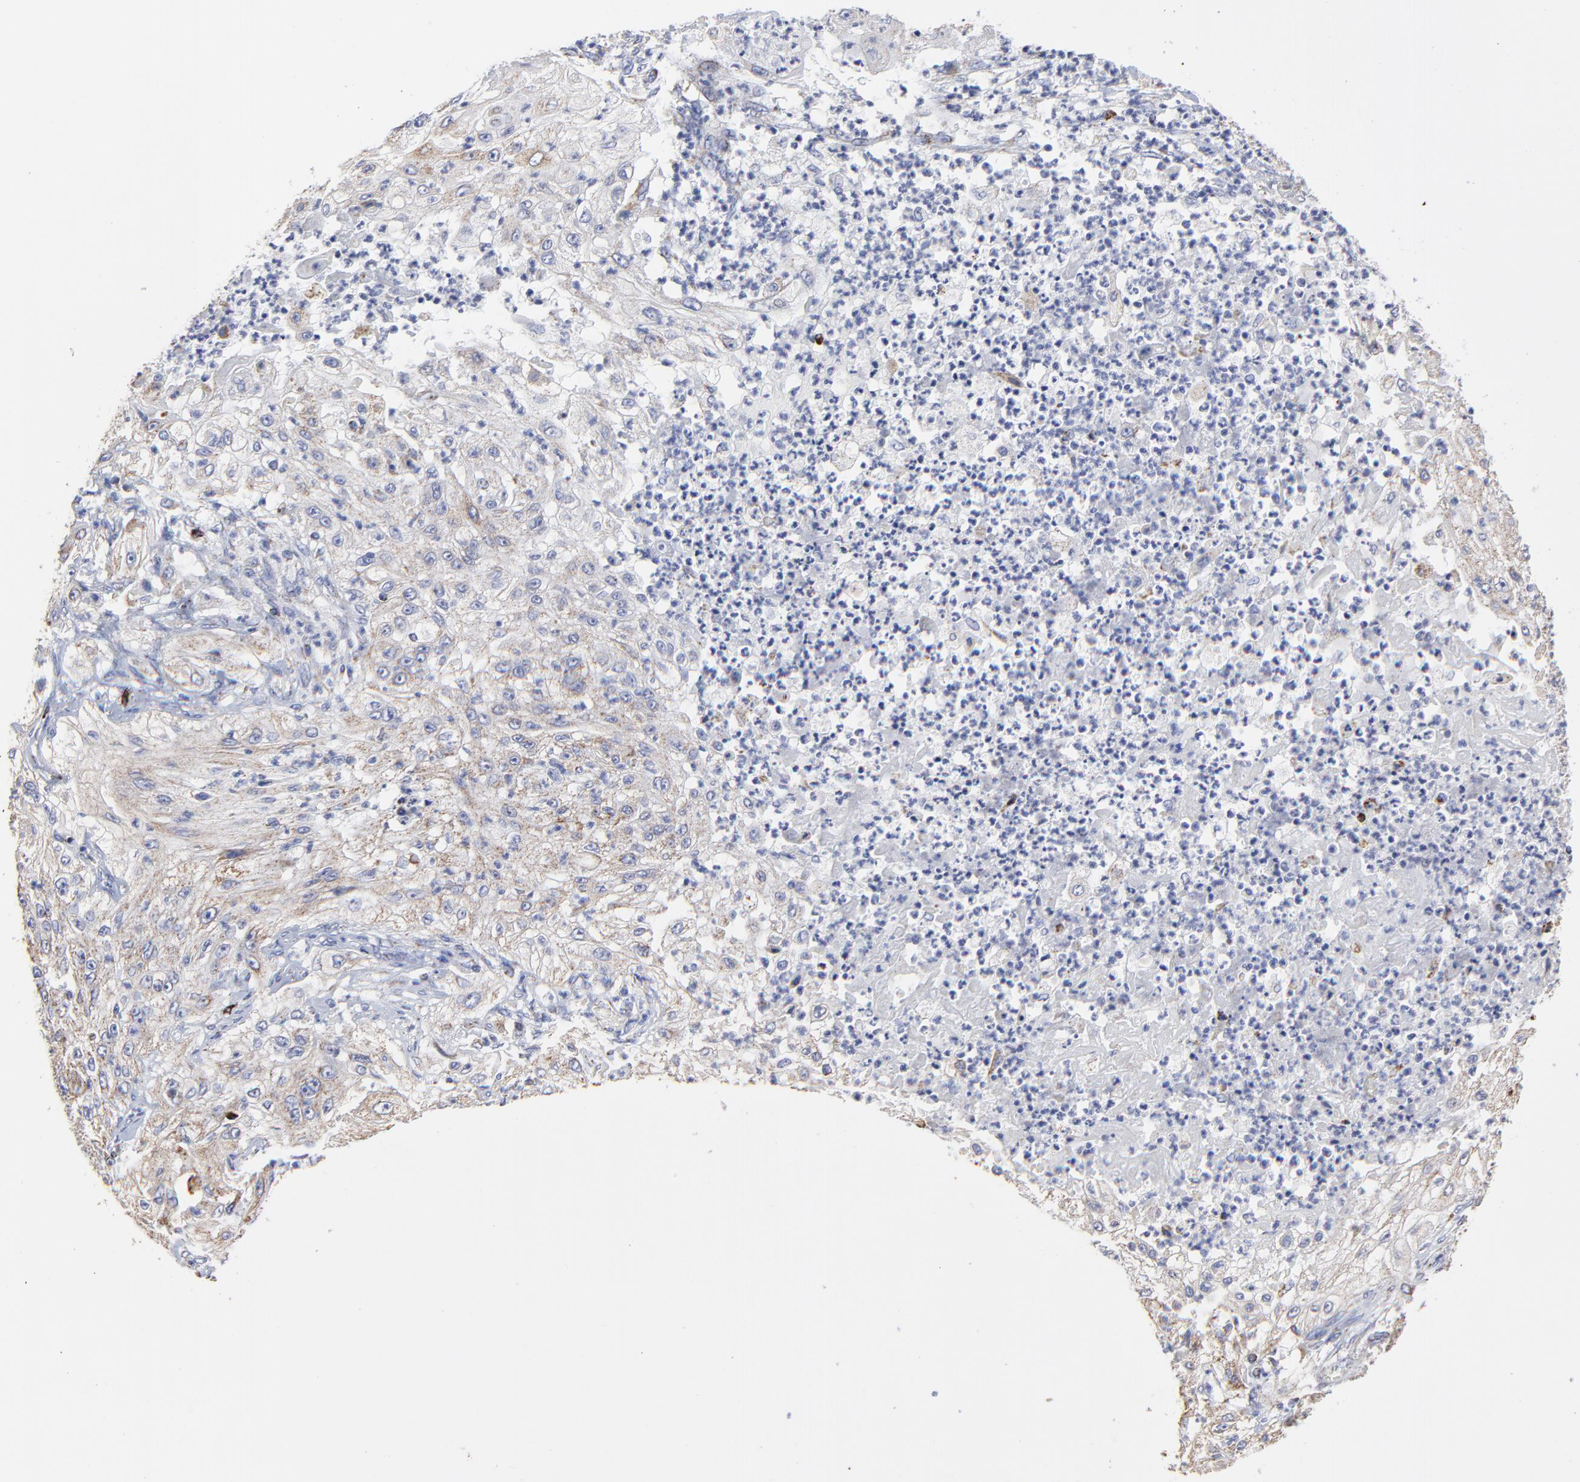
{"staining": {"intensity": "weak", "quantity": "<25%", "location": "cytoplasmic/membranous"}, "tissue": "lung cancer", "cell_type": "Tumor cells", "image_type": "cancer", "snomed": [{"axis": "morphology", "description": "Inflammation, NOS"}, {"axis": "morphology", "description": "Squamous cell carcinoma, NOS"}, {"axis": "topography", "description": "Lymph node"}, {"axis": "topography", "description": "Soft tissue"}, {"axis": "topography", "description": "Lung"}], "caption": "Lung cancer was stained to show a protein in brown. There is no significant positivity in tumor cells.", "gene": "PINK1", "patient": {"sex": "male", "age": 66}}